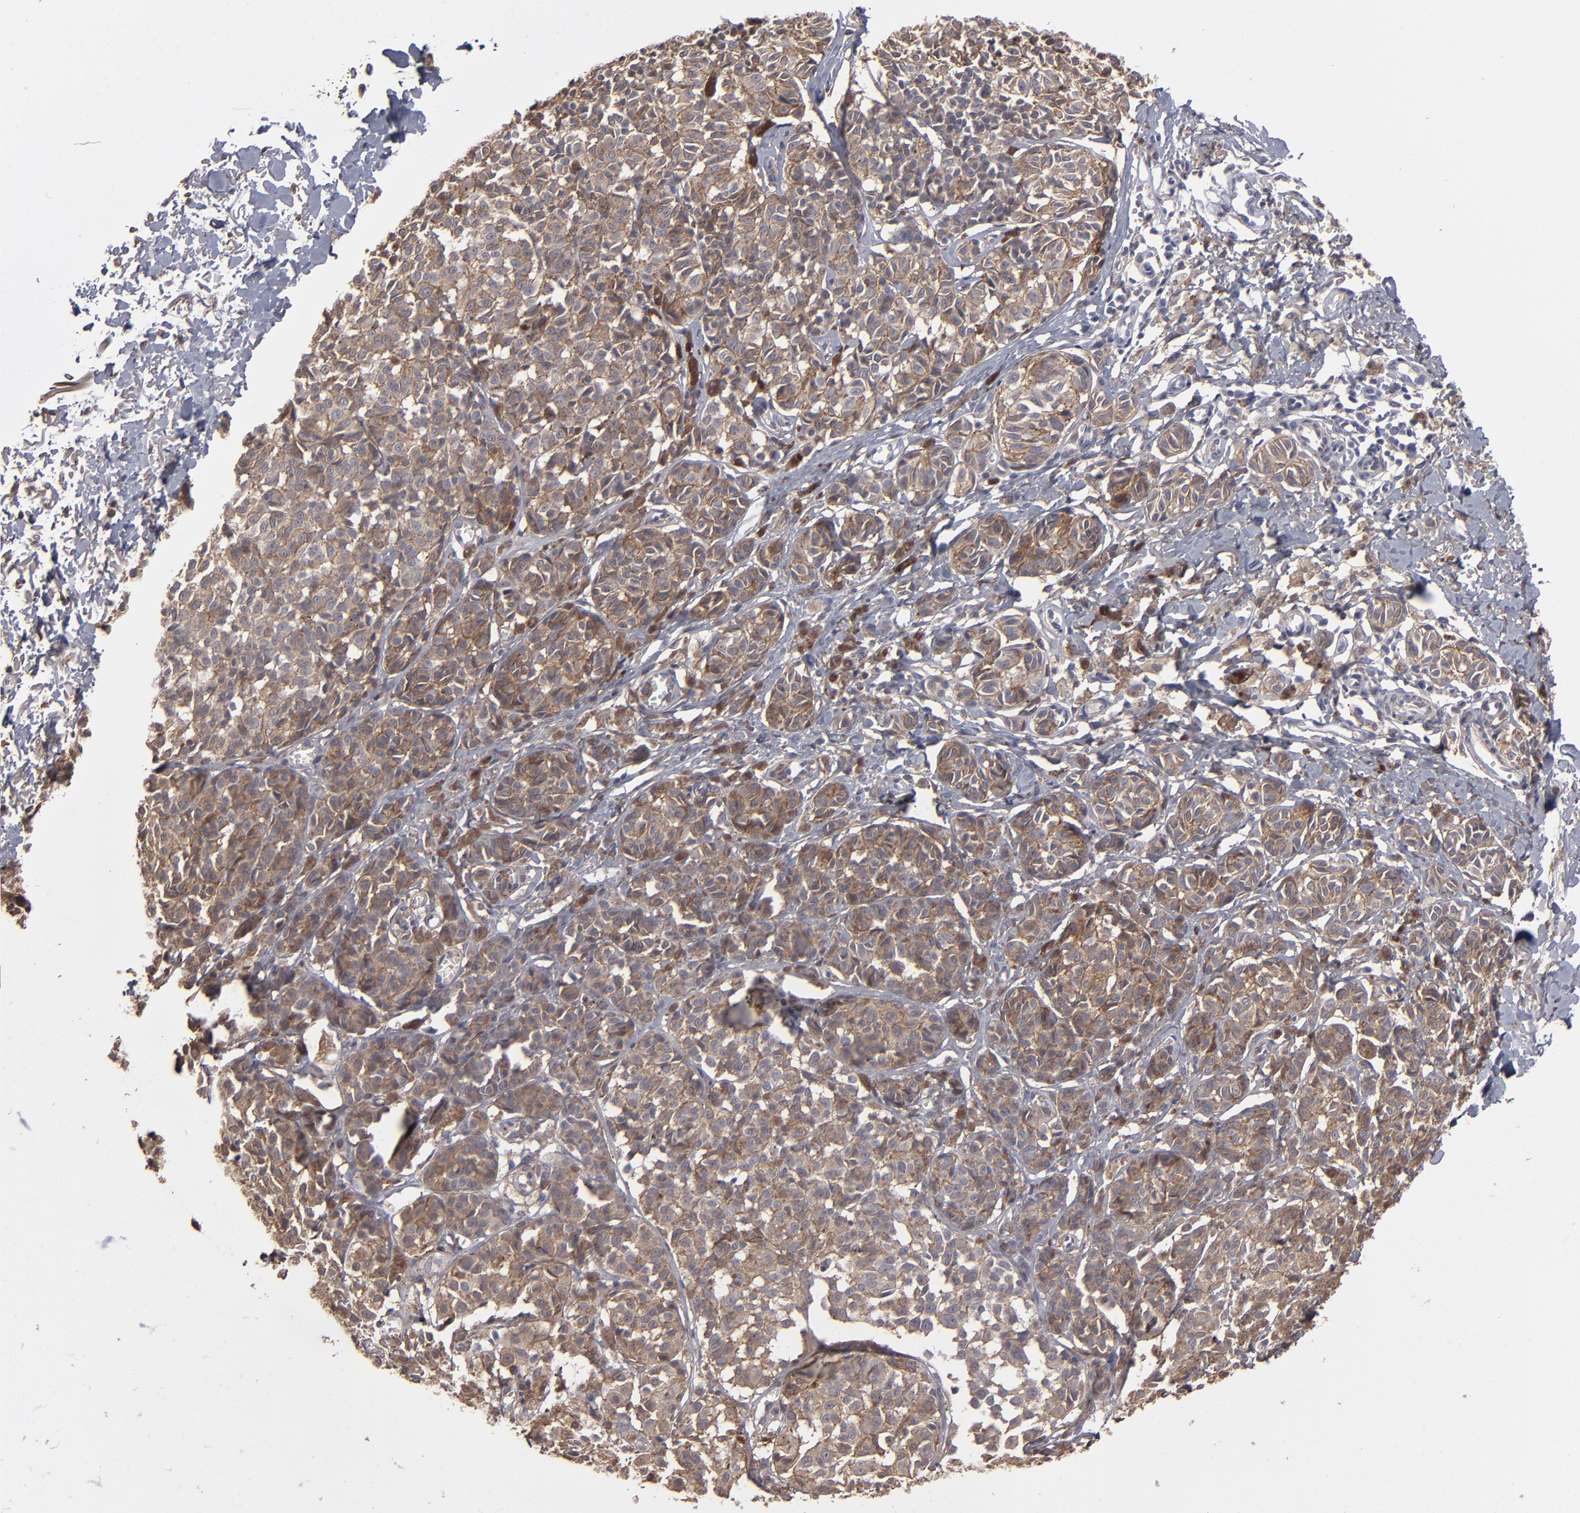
{"staining": {"intensity": "moderate", "quantity": ">75%", "location": "cytoplasmic/membranous"}, "tissue": "melanoma", "cell_type": "Tumor cells", "image_type": "cancer", "snomed": [{"axis": "morphology", "description": "Malignant melanoma, NOS"}, {"axis": "topography", "description": "Skin"}], "caption": "About >75% of tumor cells in malignant melanoma exhibit moderate cytoplasmic/membranous protein staining as visualized by brown immunohistochemical staining.", "gene": "ITGB5", "patient": {"sex": "male", "age": 76}}